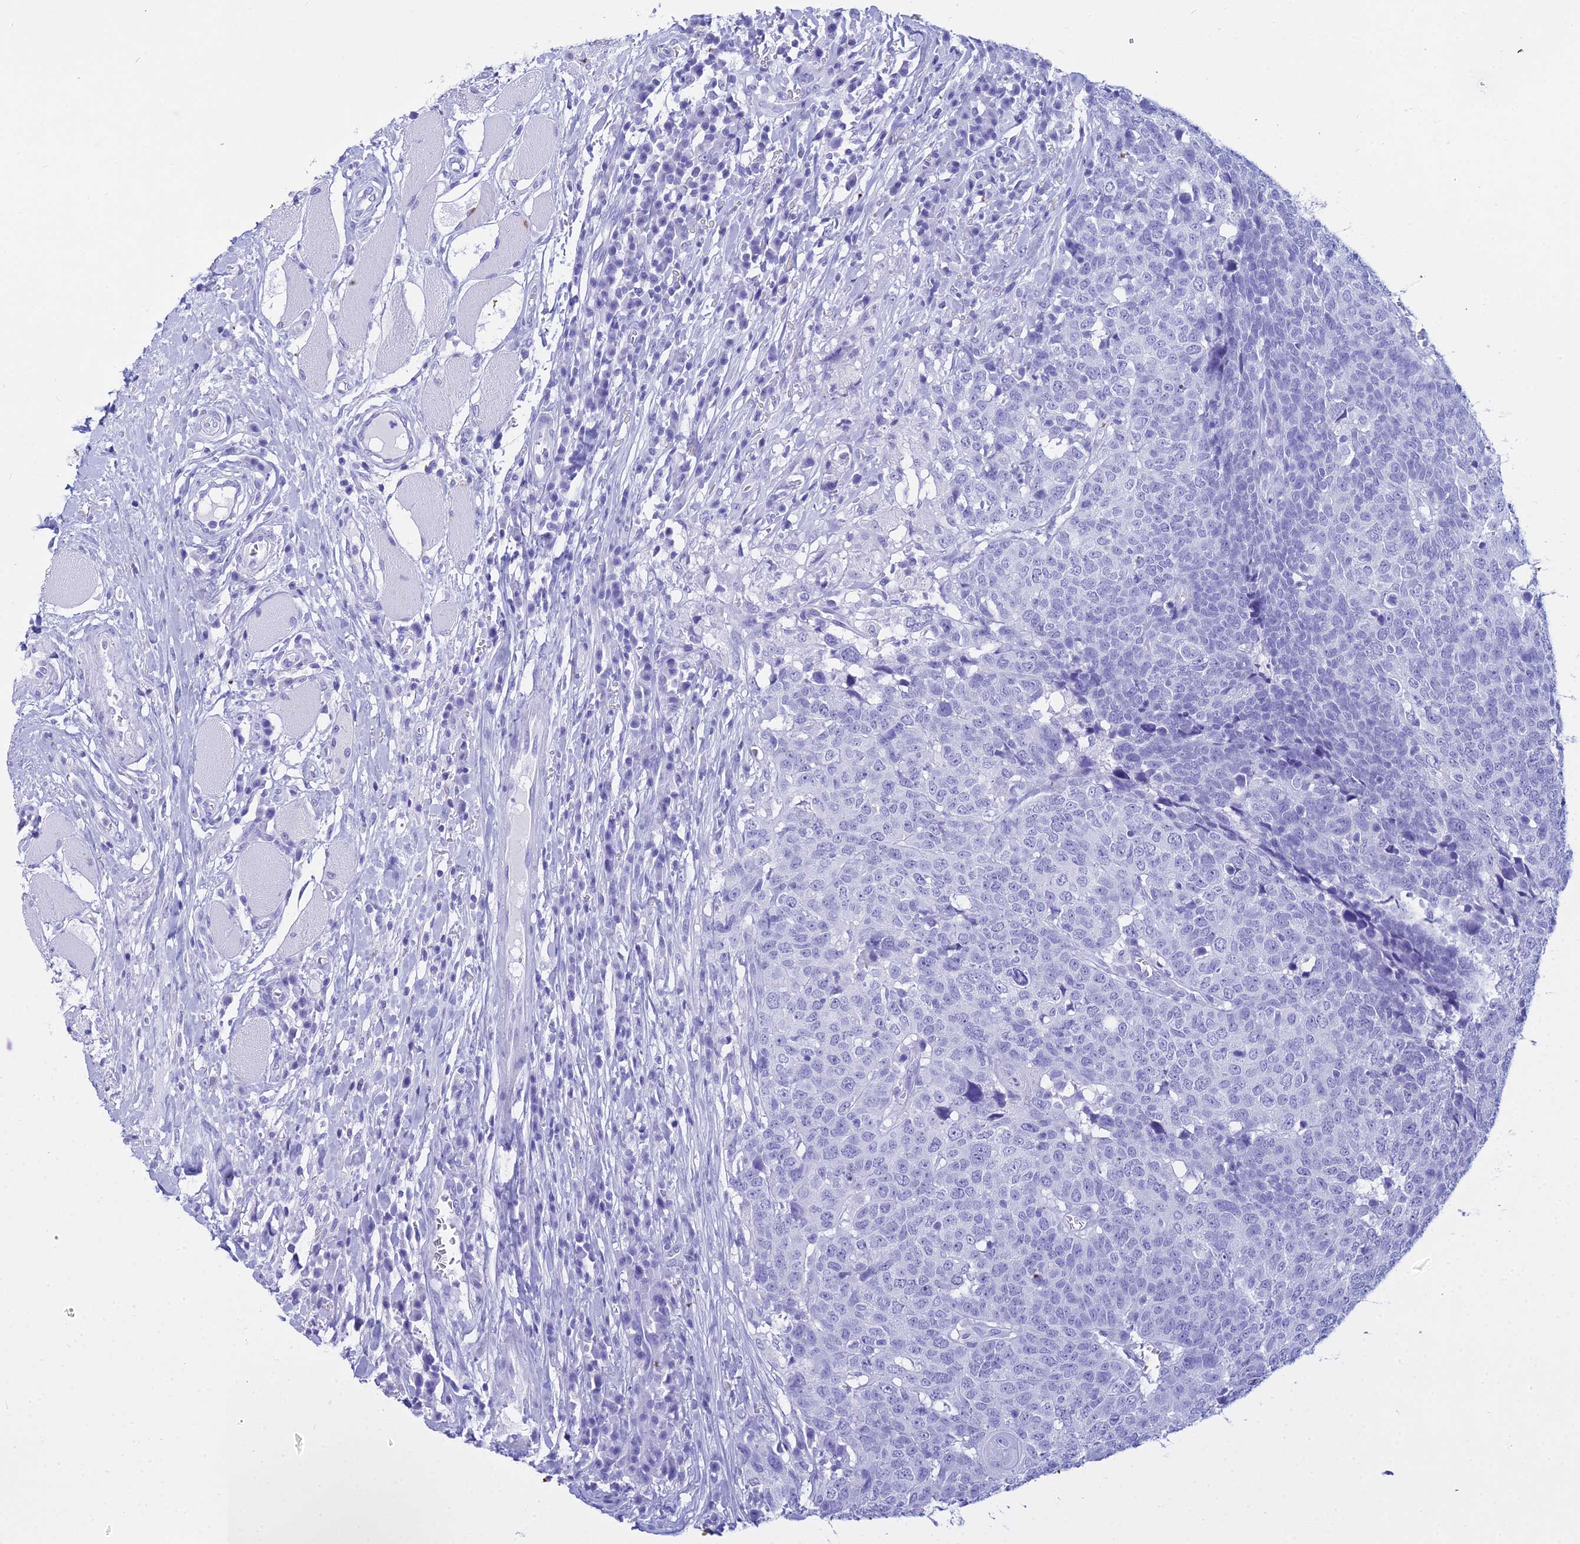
{"staining": {"intensity": "negative", "quantity": "none", "location": "none"}, "tissue": "head and neck cancer", "cell_type": "Tumor cells", "image_type": "cancer", "snomed": [{"axis": "morphology", "description": "Squamous cell carcinoma, NOS"}, {"axis": "topography", "description": "Head-Neck"}], "caption": "High power microscopy image of an IHC image of squamous cell carcinoma (head and neck), revealing no significant expression in tumor cells.", "gene": "ZNF442", "patient": {"sex": "male", "age": 66}}